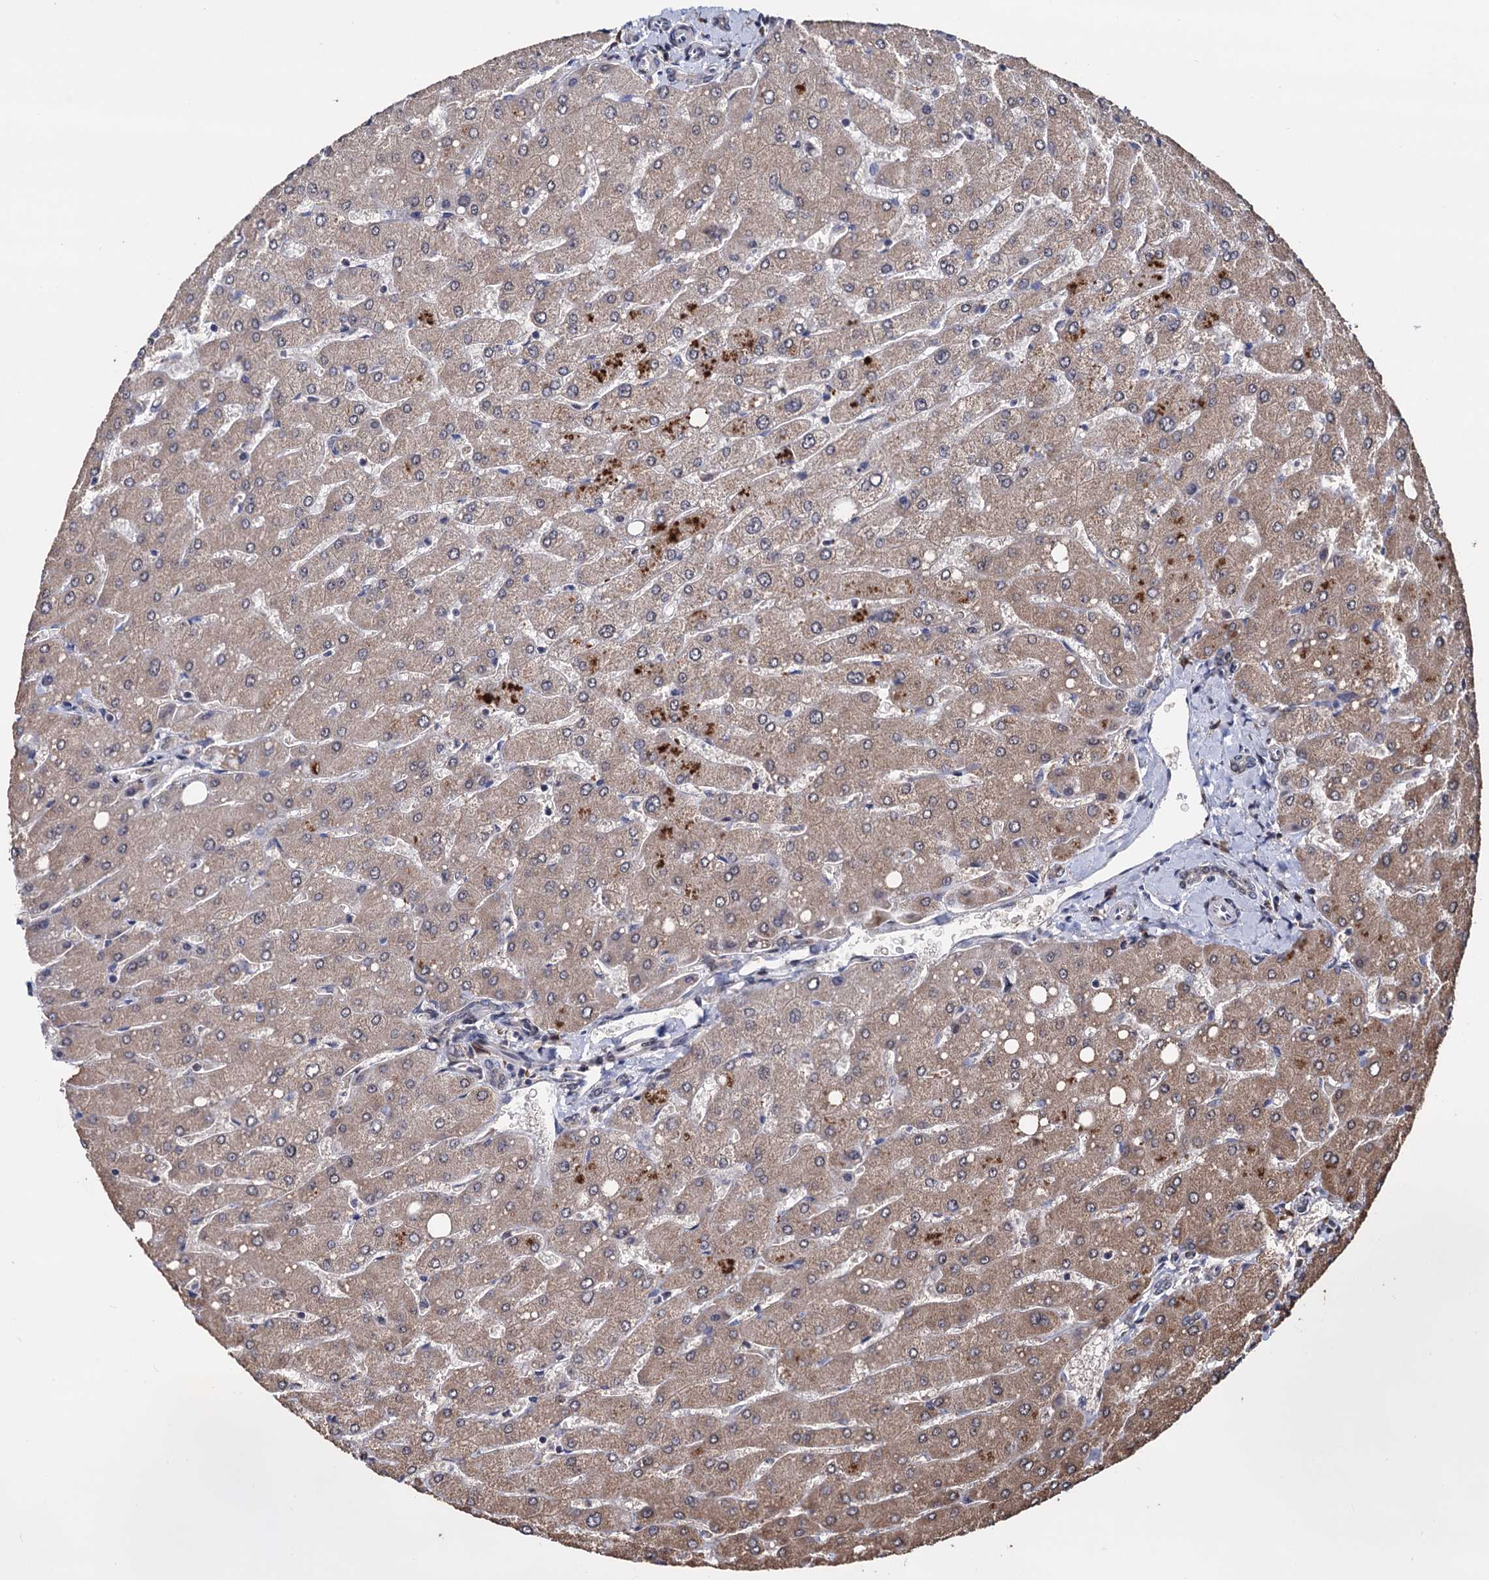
{"staining": {"intensity": "negative", "quantity": "none", "location": "none"}, "tissue": "liver", "cell_type": "Cholangiocytes", "image_type": "normal", "snomed": [{"axis": "morphology", "description": "Normal tissue, NOS"}, {"axis": "topography", "description": "Liver"}], "caption": "High magnification brightfield microscopy of unremarkable liver stained with DAB (3,3'-diaminobenzidine) (brown) and counterstained with hematoxylin (blue): cholangiocytes show no significant staining. (Brightfield microscopy of DAB IHC at high magnification).", "gene": "TBC1D12", "patient": {"sex": "male", "age": 55}}